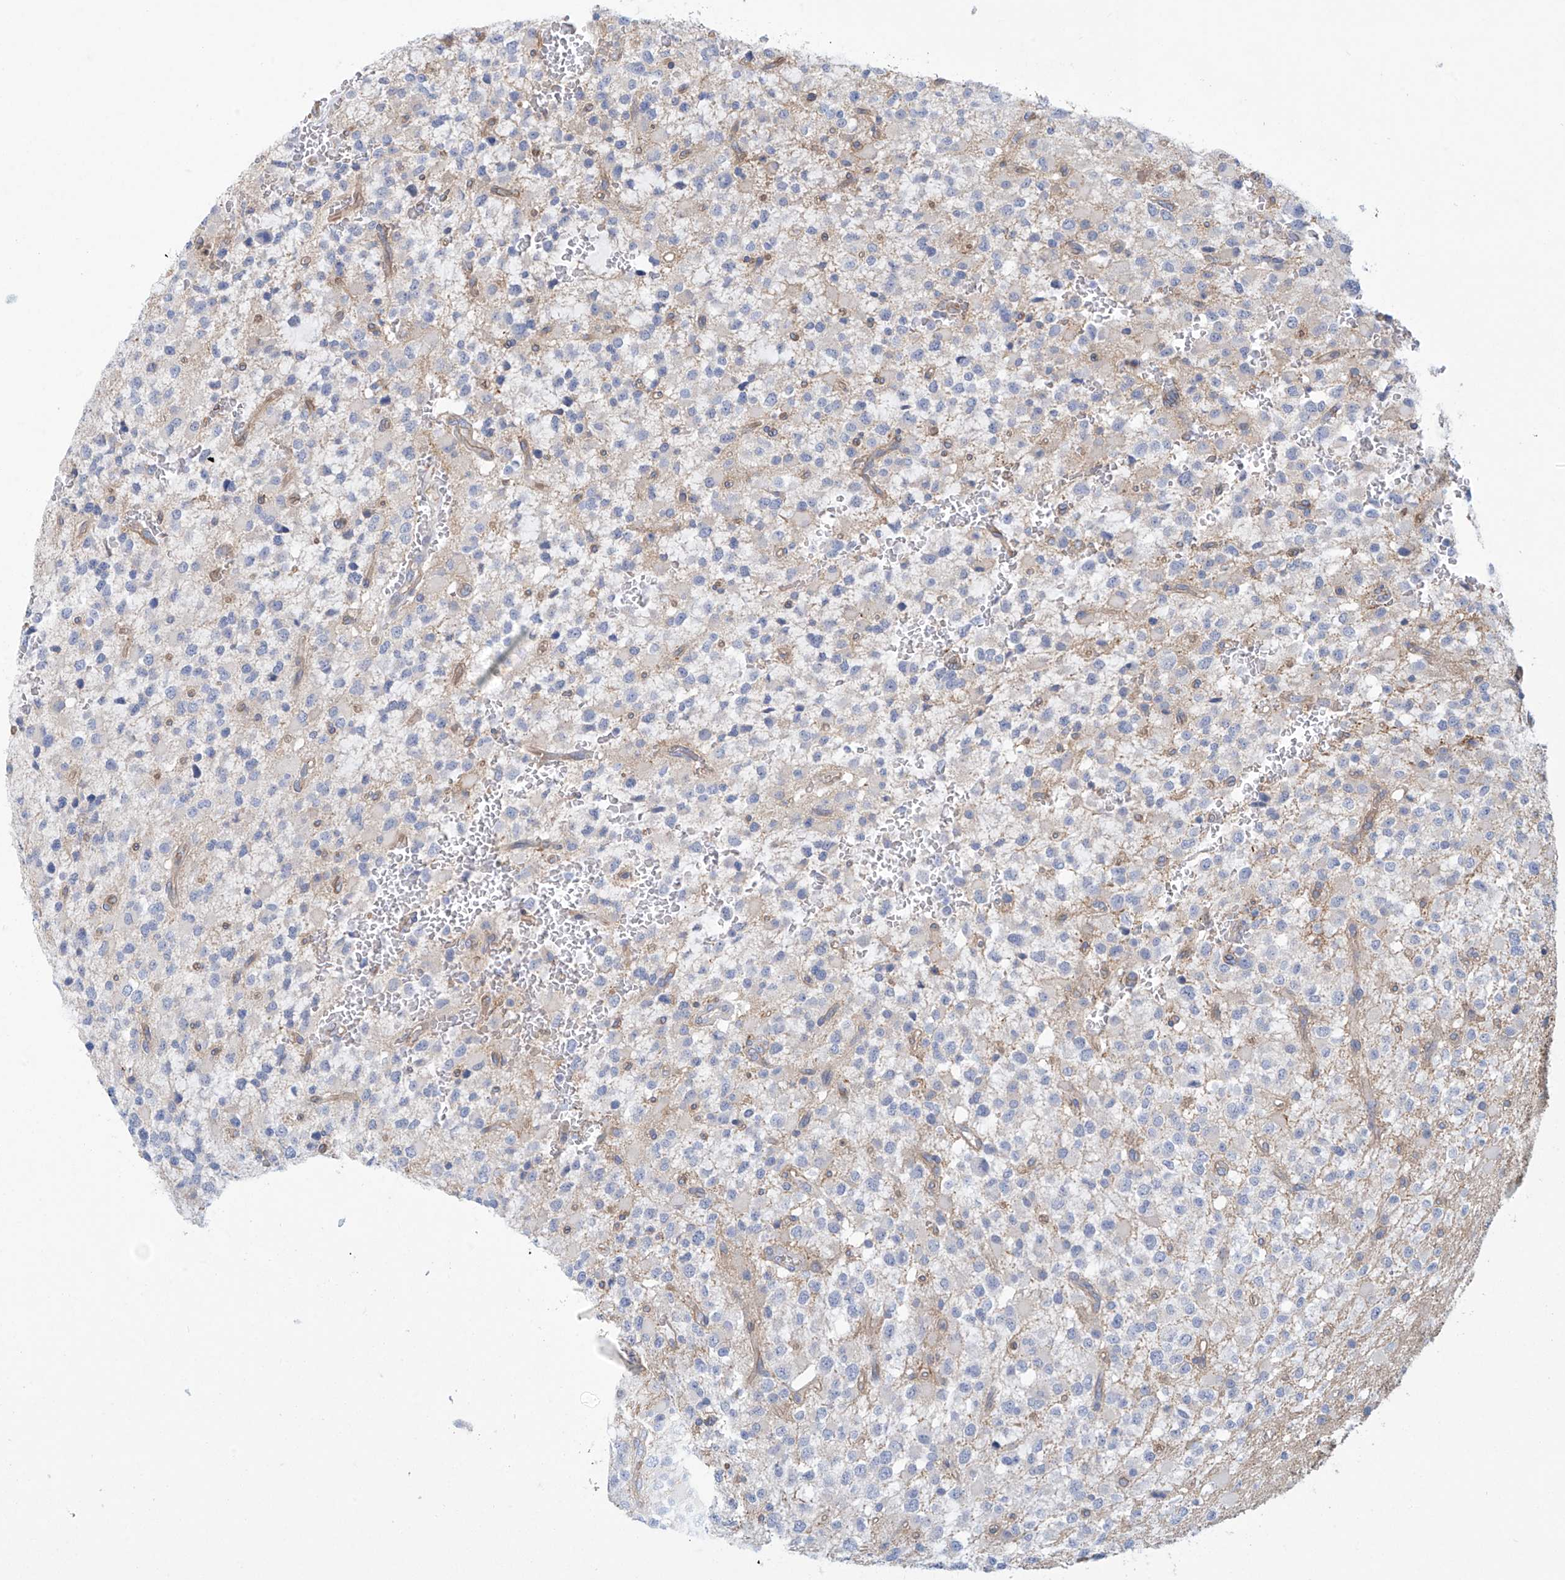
{"staining": {"intensity": "negative", "quantity": "none", "location": "none"}, "tissue": "glioma", "cell_type": "Tumor cells", "image_type": "cancer", "snomed": [{"axis": "morphology", "description": "Glioma, malignant, High grade"}, {"axis": "topography", "description": "Brain"}], "caption": "High power microscopy image of an immunohistochemistry micrograph of glioma, revealing no significant staining in tumor cells.", "gene": "ABHD13", "patient": {"sex": "male", "age": 34}}